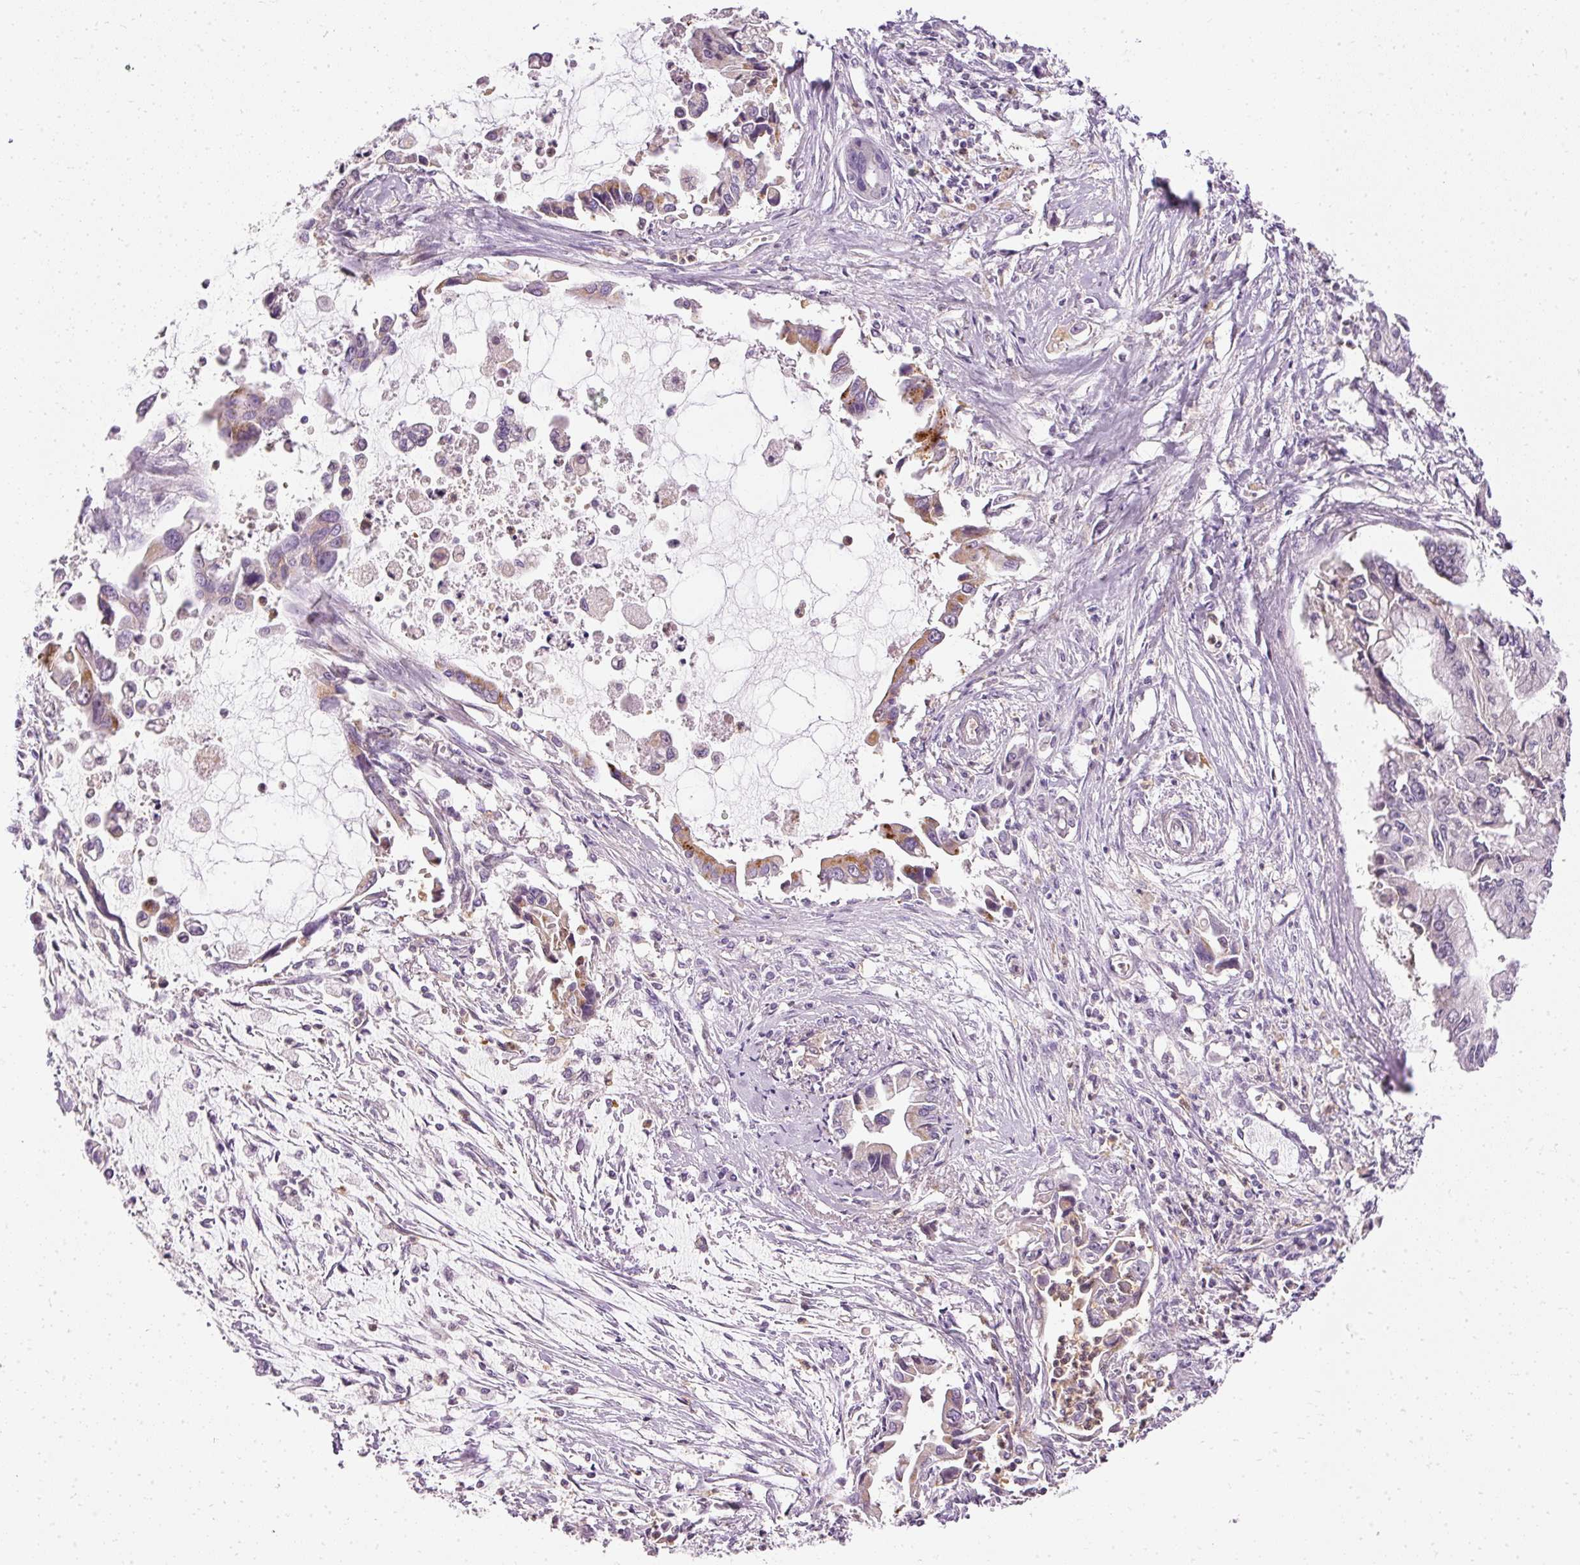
{"staining": {"intensity": "moderate", "quantity": "<25%", "location": "cytoplasmic/membranous"}, "tissue": "pancreatic cancer", "cell_type": "Tumor cells", "image_type": "cancer", "snomed": [{"axis": "morphology", "description": "Adenocarcinoma, NOS"}, {"axis": "topography", "description": "Pancreas"}], "caption": "Immunohistochemistry (IHC) staining of pancreatic cancer (adenocarcinoma), which demonstrates low levels of moderate cytoplasmic/membranous positivity in about <25% of tumor cells indicating moderate cytoplasmic/membranous protein expression. The staining was performed using DAB (3,3'-diaminobenzidine) (brown) for protein detection and nuclei were counterstained in hematoxylin (blue).", "gene": "ARMH3", "patient": {"sex": "male", "age": 84}}